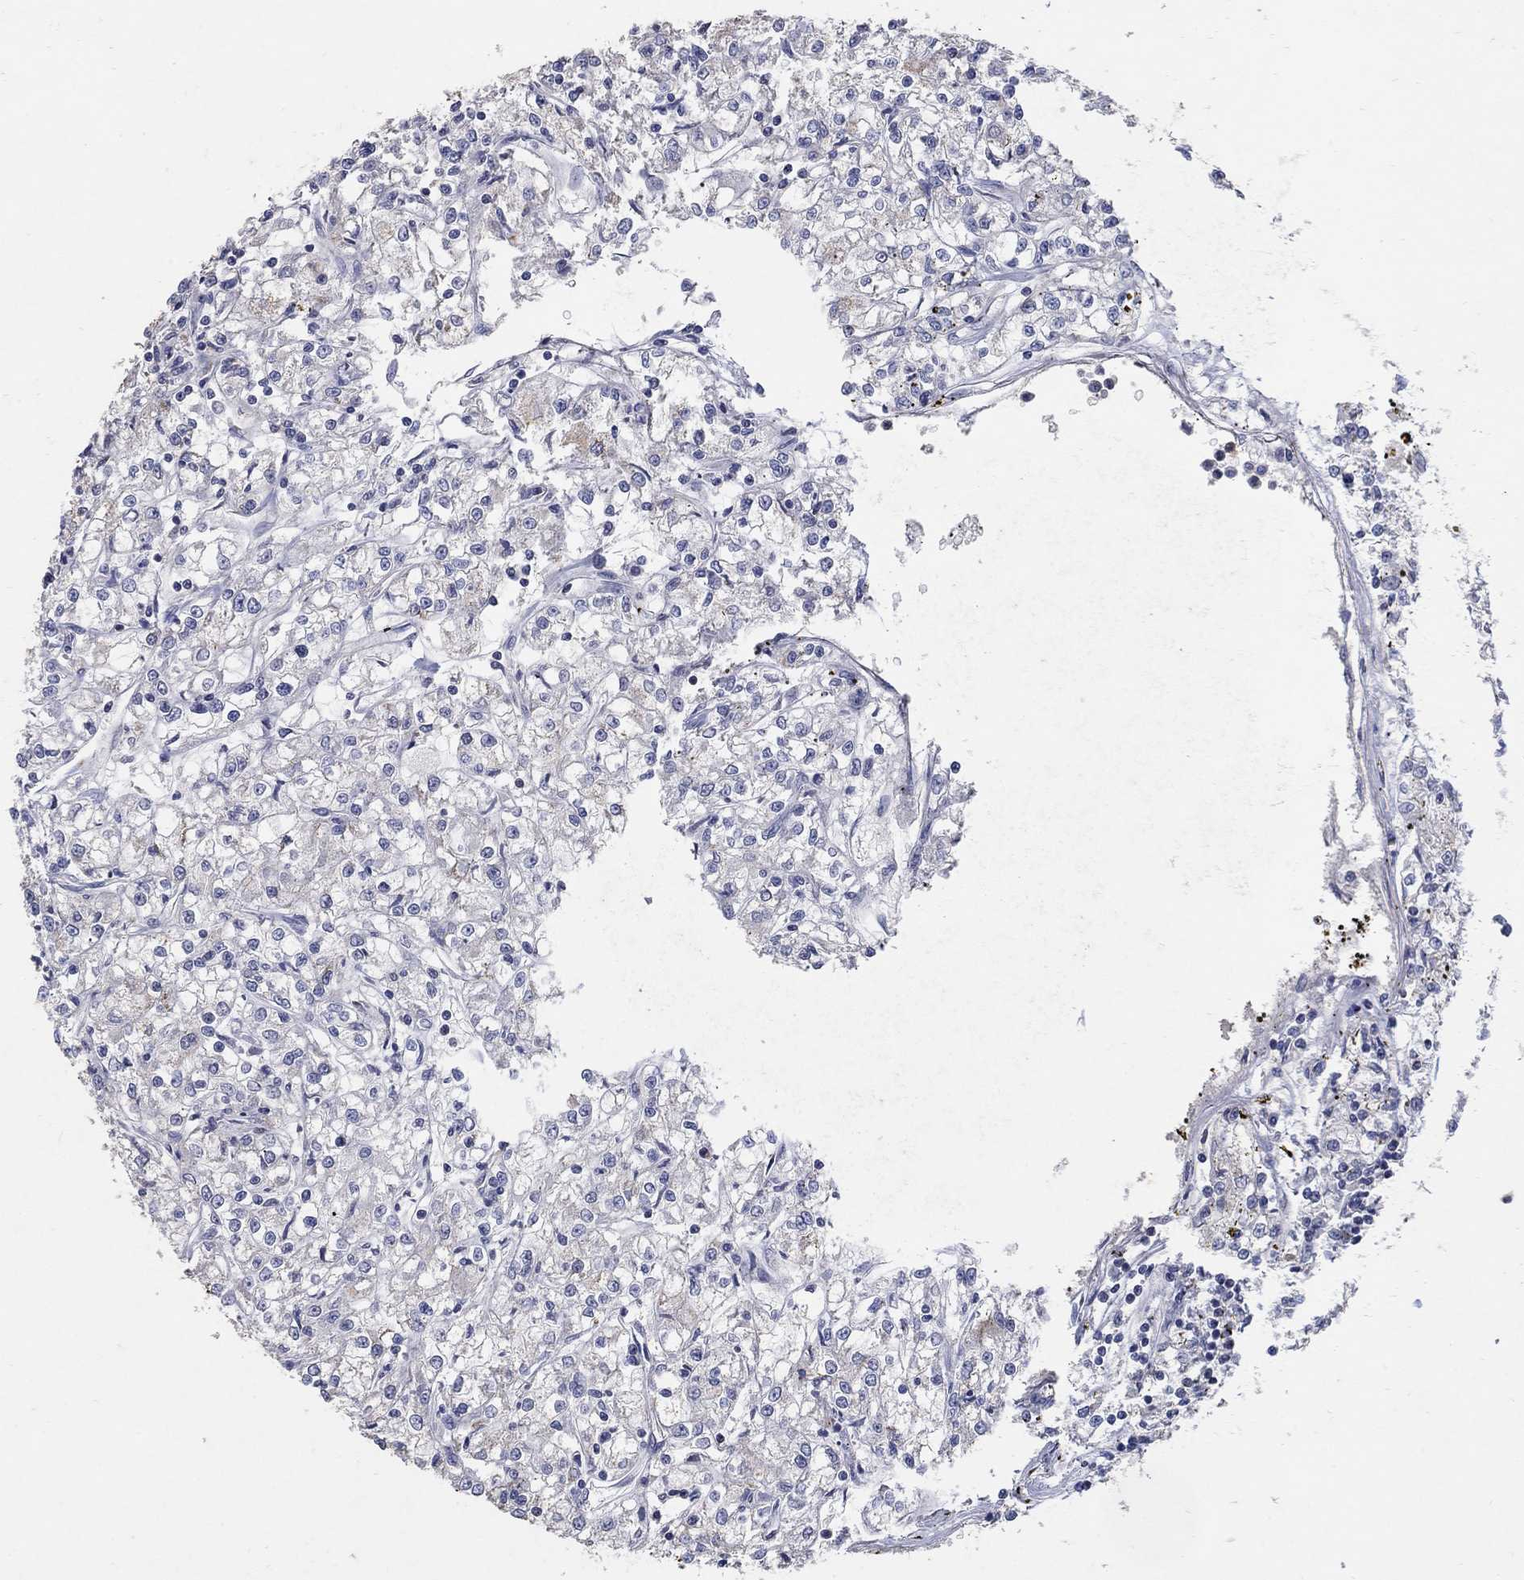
{"staining": {"intensity": "negative", "quantity": "none", "location": "none"}, "tissue": "renal cancer", "cell_type": "Tumor cells", "image_type": "cancer", "snomed": [{"axis": "morphology", "description": "Adenocarcinoma, NOS"}, {"axis": "topography", "description": "Kidney"}], "caption": "Image shows no protein staining in tumor cells of renal cancer (adenocarcinoma) tissue.", "gene": "HMX2", "patient": {"sex": "female", "age": 59}}